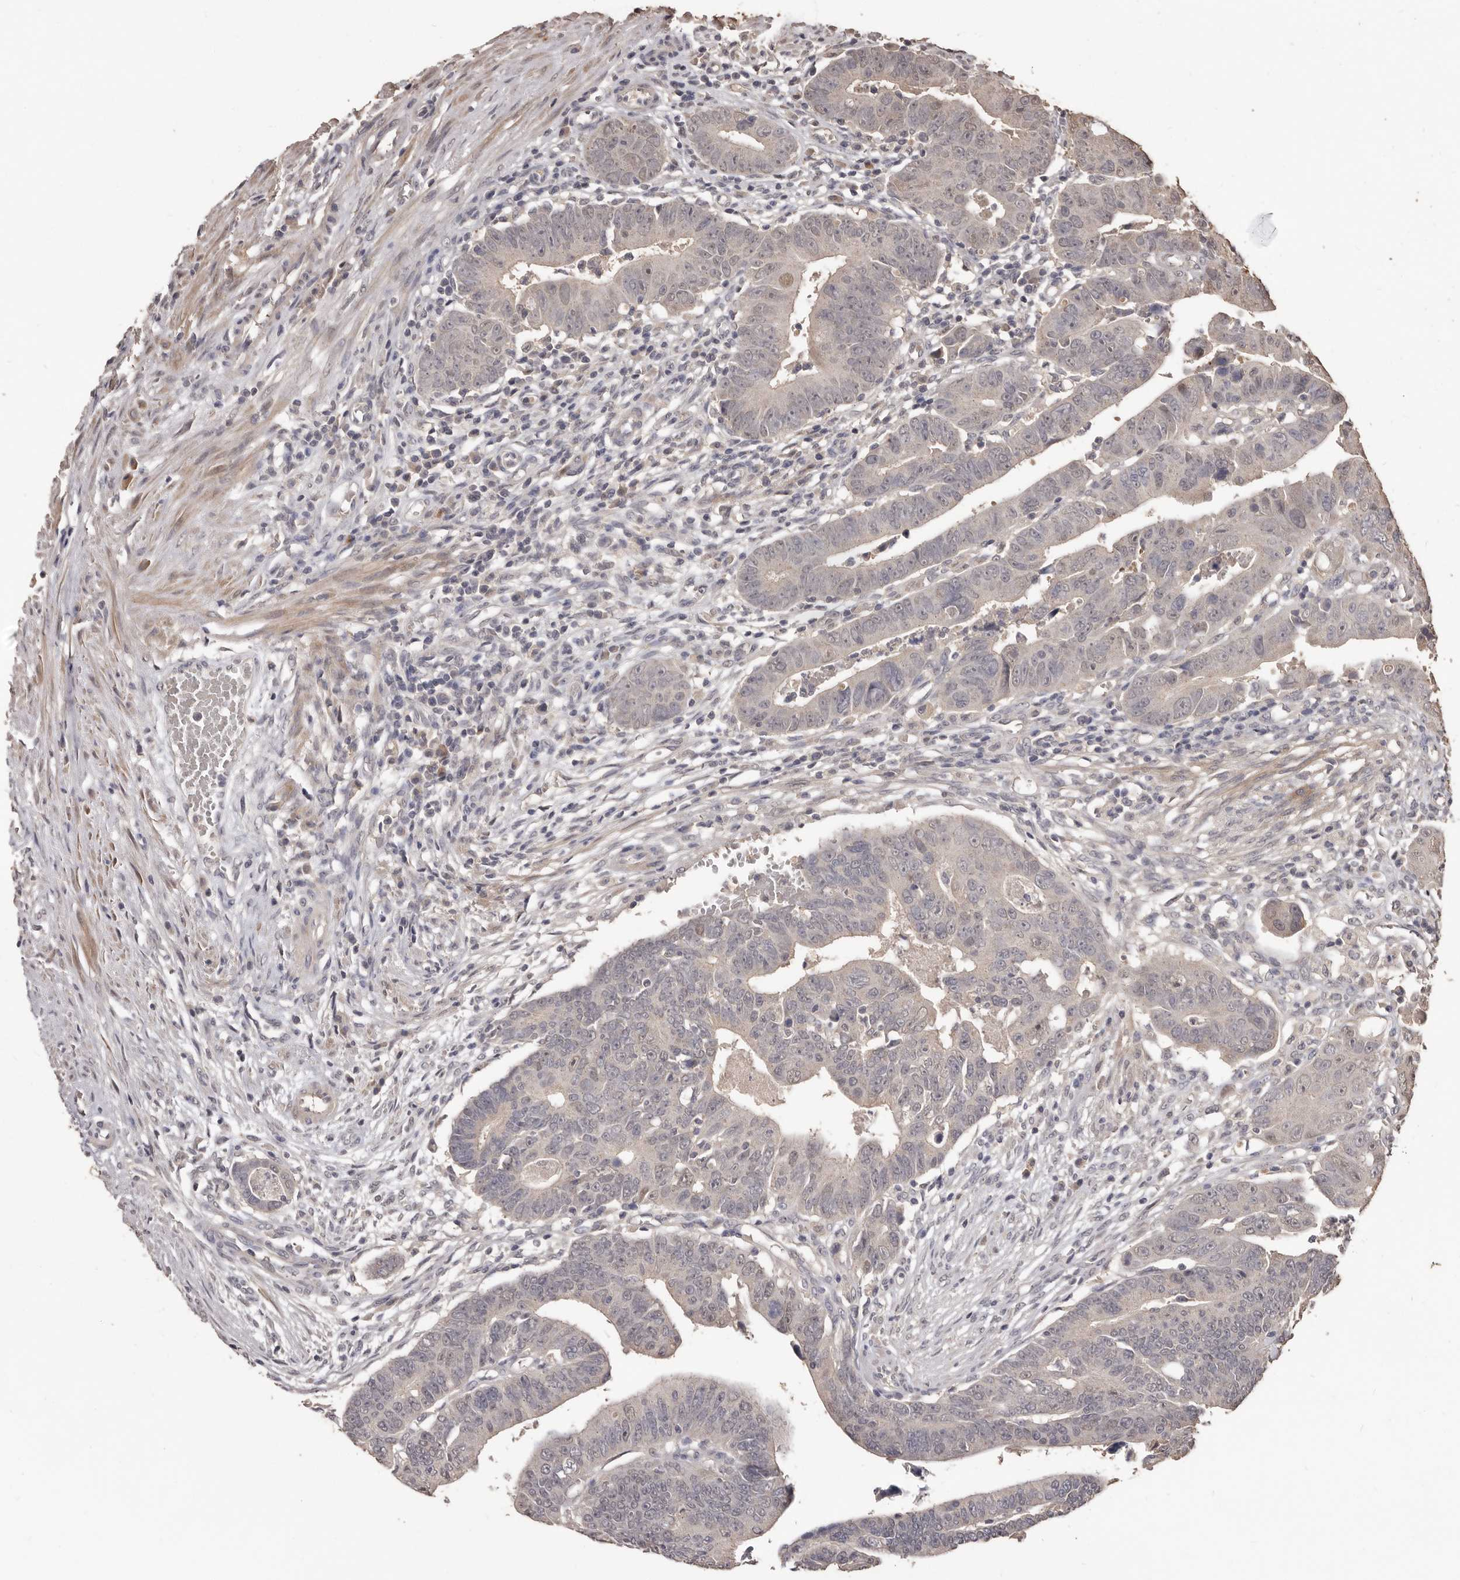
{"staining": {"intensity": "negative", "quantity": "none", "location": "none"}, "tissue": "colorectal cancer", "cell_type": "Tumor cells", "image_type": "cancer", "snomed": [{"axis": "morphology", "description": "Adenocarcinoma, NOS"}, {"axis": "topography", "description": "Rectum"}], "caption": "High power microscopy photomicrograph of an IHC histopathology image of colorectal cancer (adenocarcinoma), revealing no significant expression in tumor cells. (Stains: DAB (3,3'-diaminobenzidine) immunohistochemistry with hematoxylin counter stain, Microscopy: brightfield microscopy at high magnification).", "gene": "INAVA", "patient": {"sex": "female", "age": 65}}